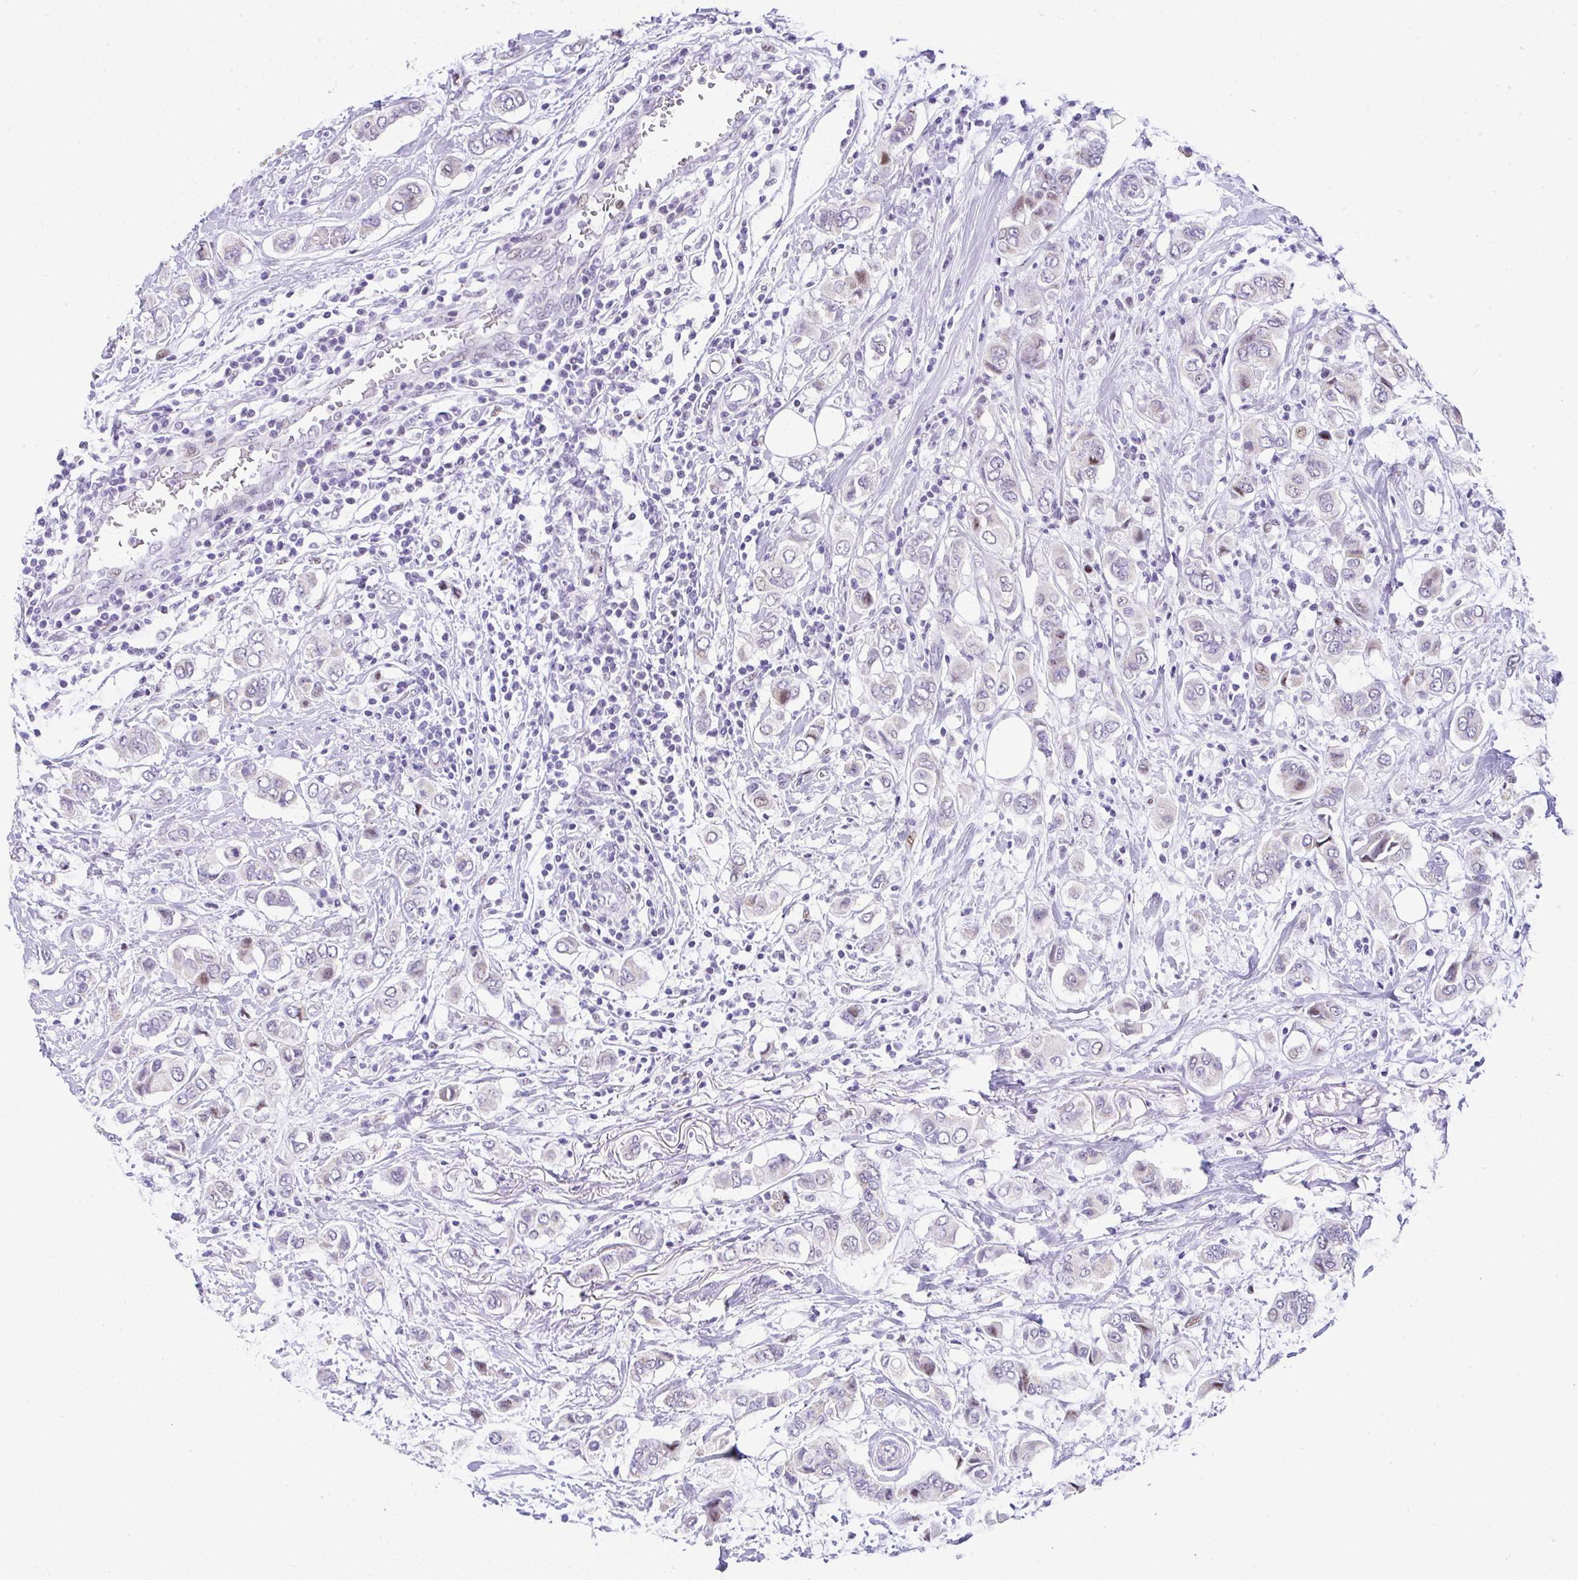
{"staining": {"intensity": "moderate", "quantity": "<25%", "location": "nuclear"}, "tissue": "breast cancer", "cell_type": "Tumor cells", "image_type": "cancer", "snomed": [{"axis": "morphology", "description": "Lobular carcinoma"}, {"axis": "topography", "description": "Breast"}], "caption": "Breast cancer (lobular carcinoma) stained with DAB immunohistochemistry (IHC) exhibits low levels of moderate nuclear positivity in about <25% of tumor cells.", "gene": "NR1D2", "patient": {"sex": "female", "age": 51}}